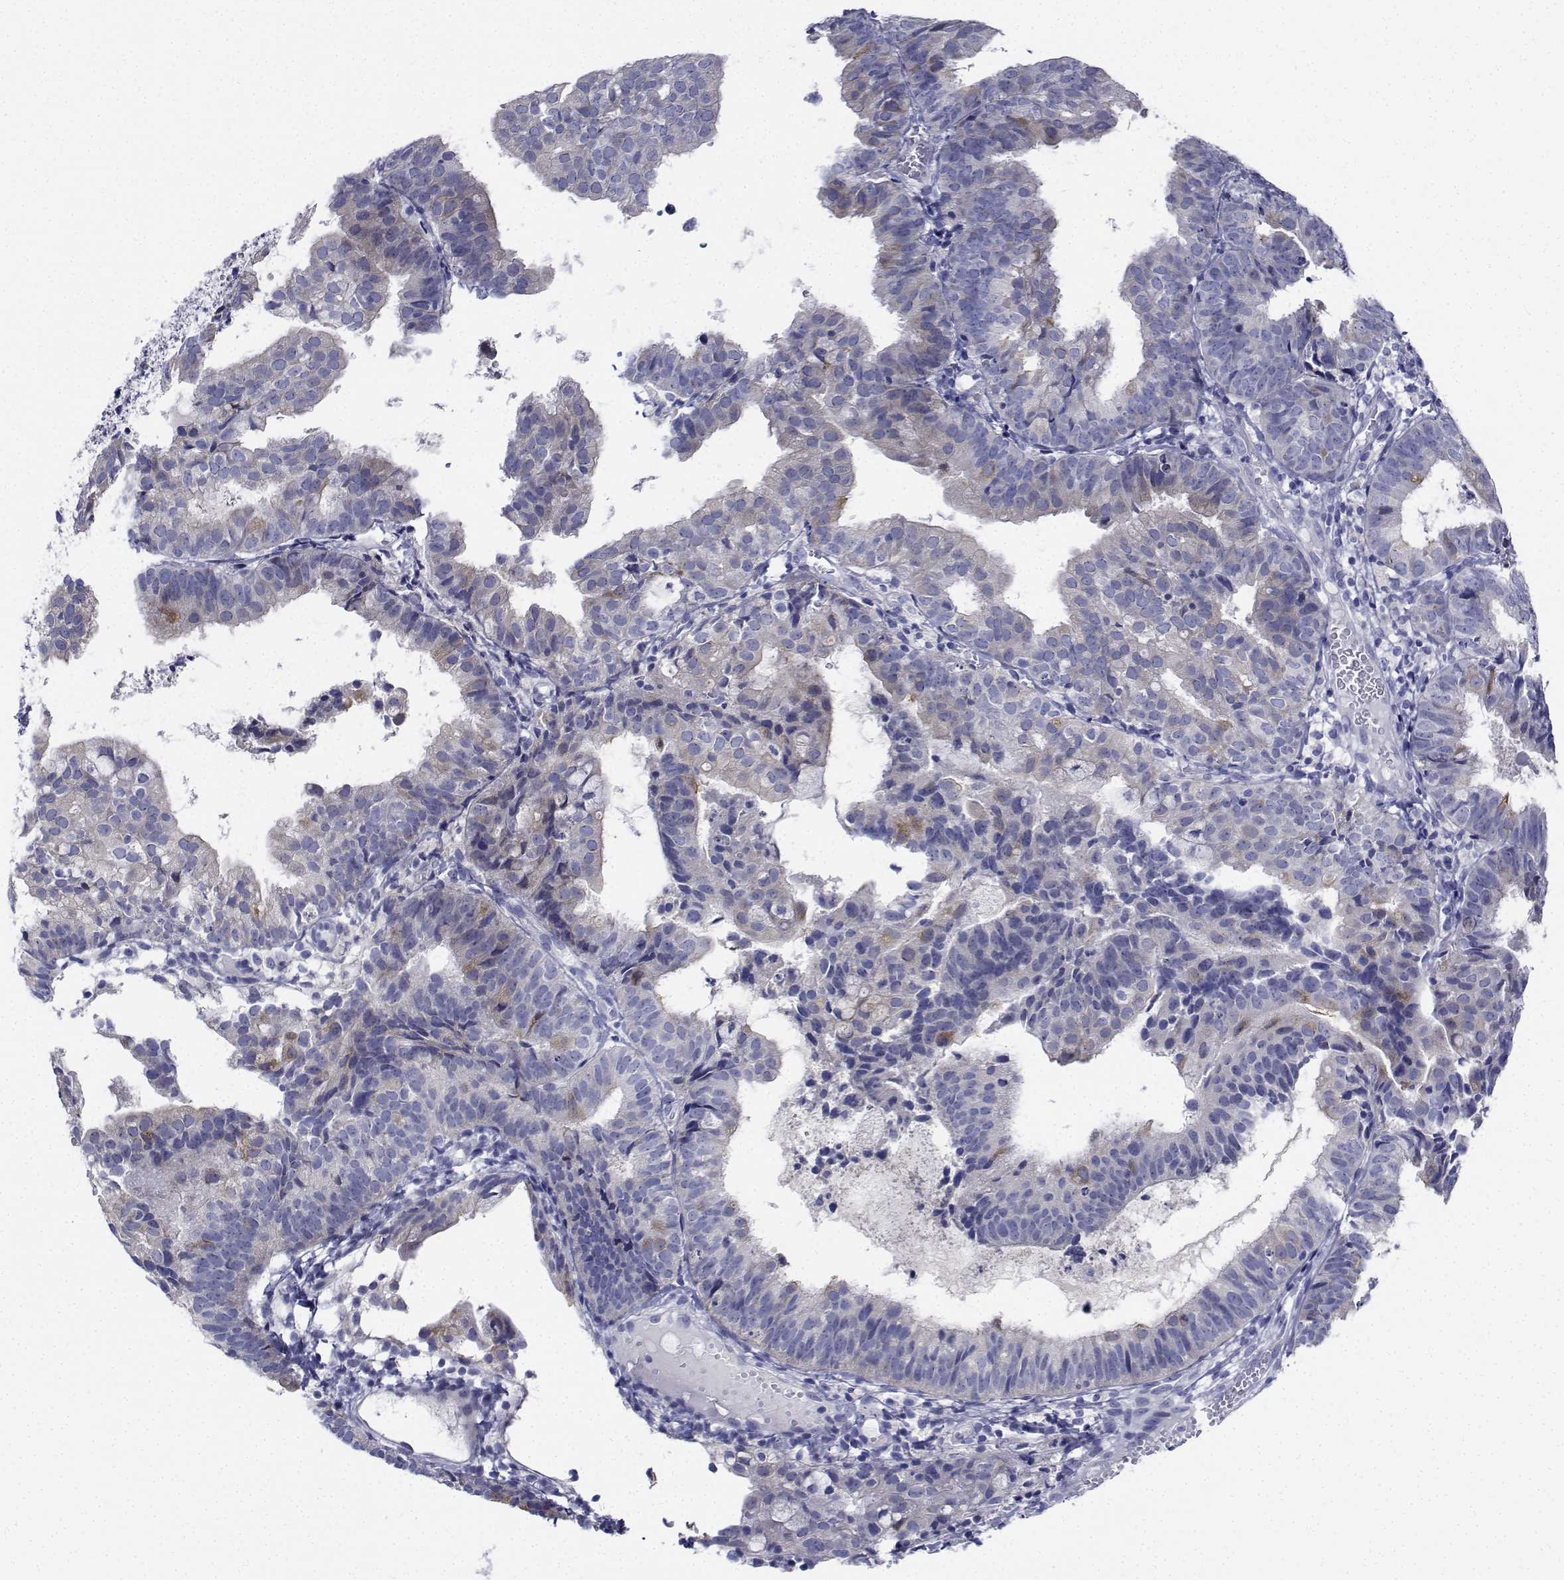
{"staining": {"intensity": "negative", "quantity": "none", "location": "none"}, "tissue": "endometrial cancer", "cell_type": "Tumor cells", "image_type": "cancer", "snomed": [{"axis": "morphology", "description": "Adenocarcinoma, NOS"}, {"axis": "topography", "description": "Endometrium"}], "caption": "DAB immunohistochemical staining of endometrial cancer exhibits no significant positivity in tumor cells. (Stains: DAB IHC with hematoxylin counter stain, Microscopy: brightfield microscopy at high magnification).", "gene": "CDHR3", "patient": {"sex": "female", "age": 80}}